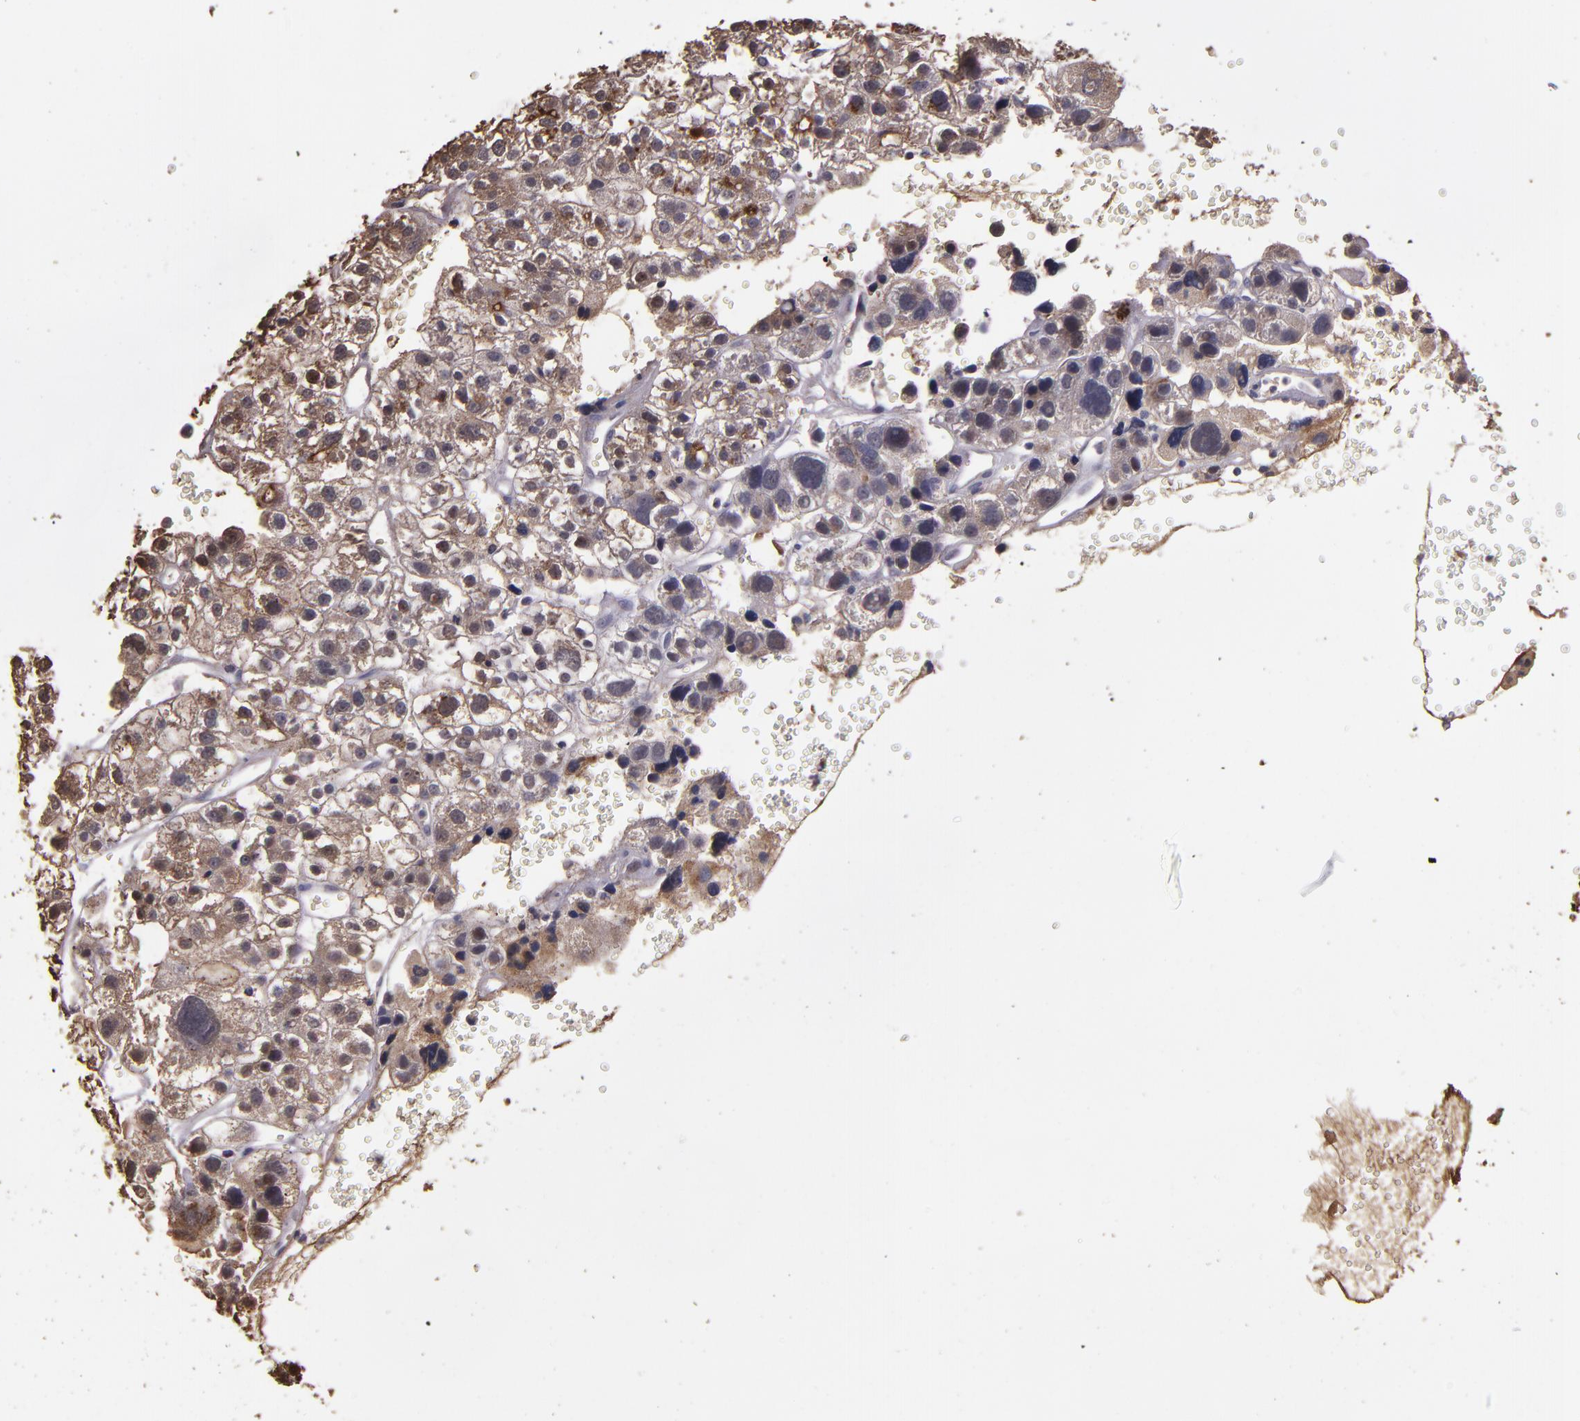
{"staining": {"intensity": "moderate", "quantity": ">75%", "location": "cytoplasmic/membranous,nuclear"}, "tissue": "liver cancer", "cell_type": "Tumor cells", "image_type": "cancer", "snomed": [{"axis": "morphology", "description": "Carcinoma, Hepatocellular, NOS"}, {"axis": "topography", "description": "Liver"}], "caption": "Tumor cells exhibit medium levels of moderate cytoplasmic/membranous and nuclear expression in approximately >75% of cells in human liver cancer. The staining was performed using DAB to visualize the protein expression in brown, while the nuclei were stained in blue with hematoxylin (Magnification: 20x).", "gene": "SERPINF2", "patient": {"sex": "female", "age": 85}}